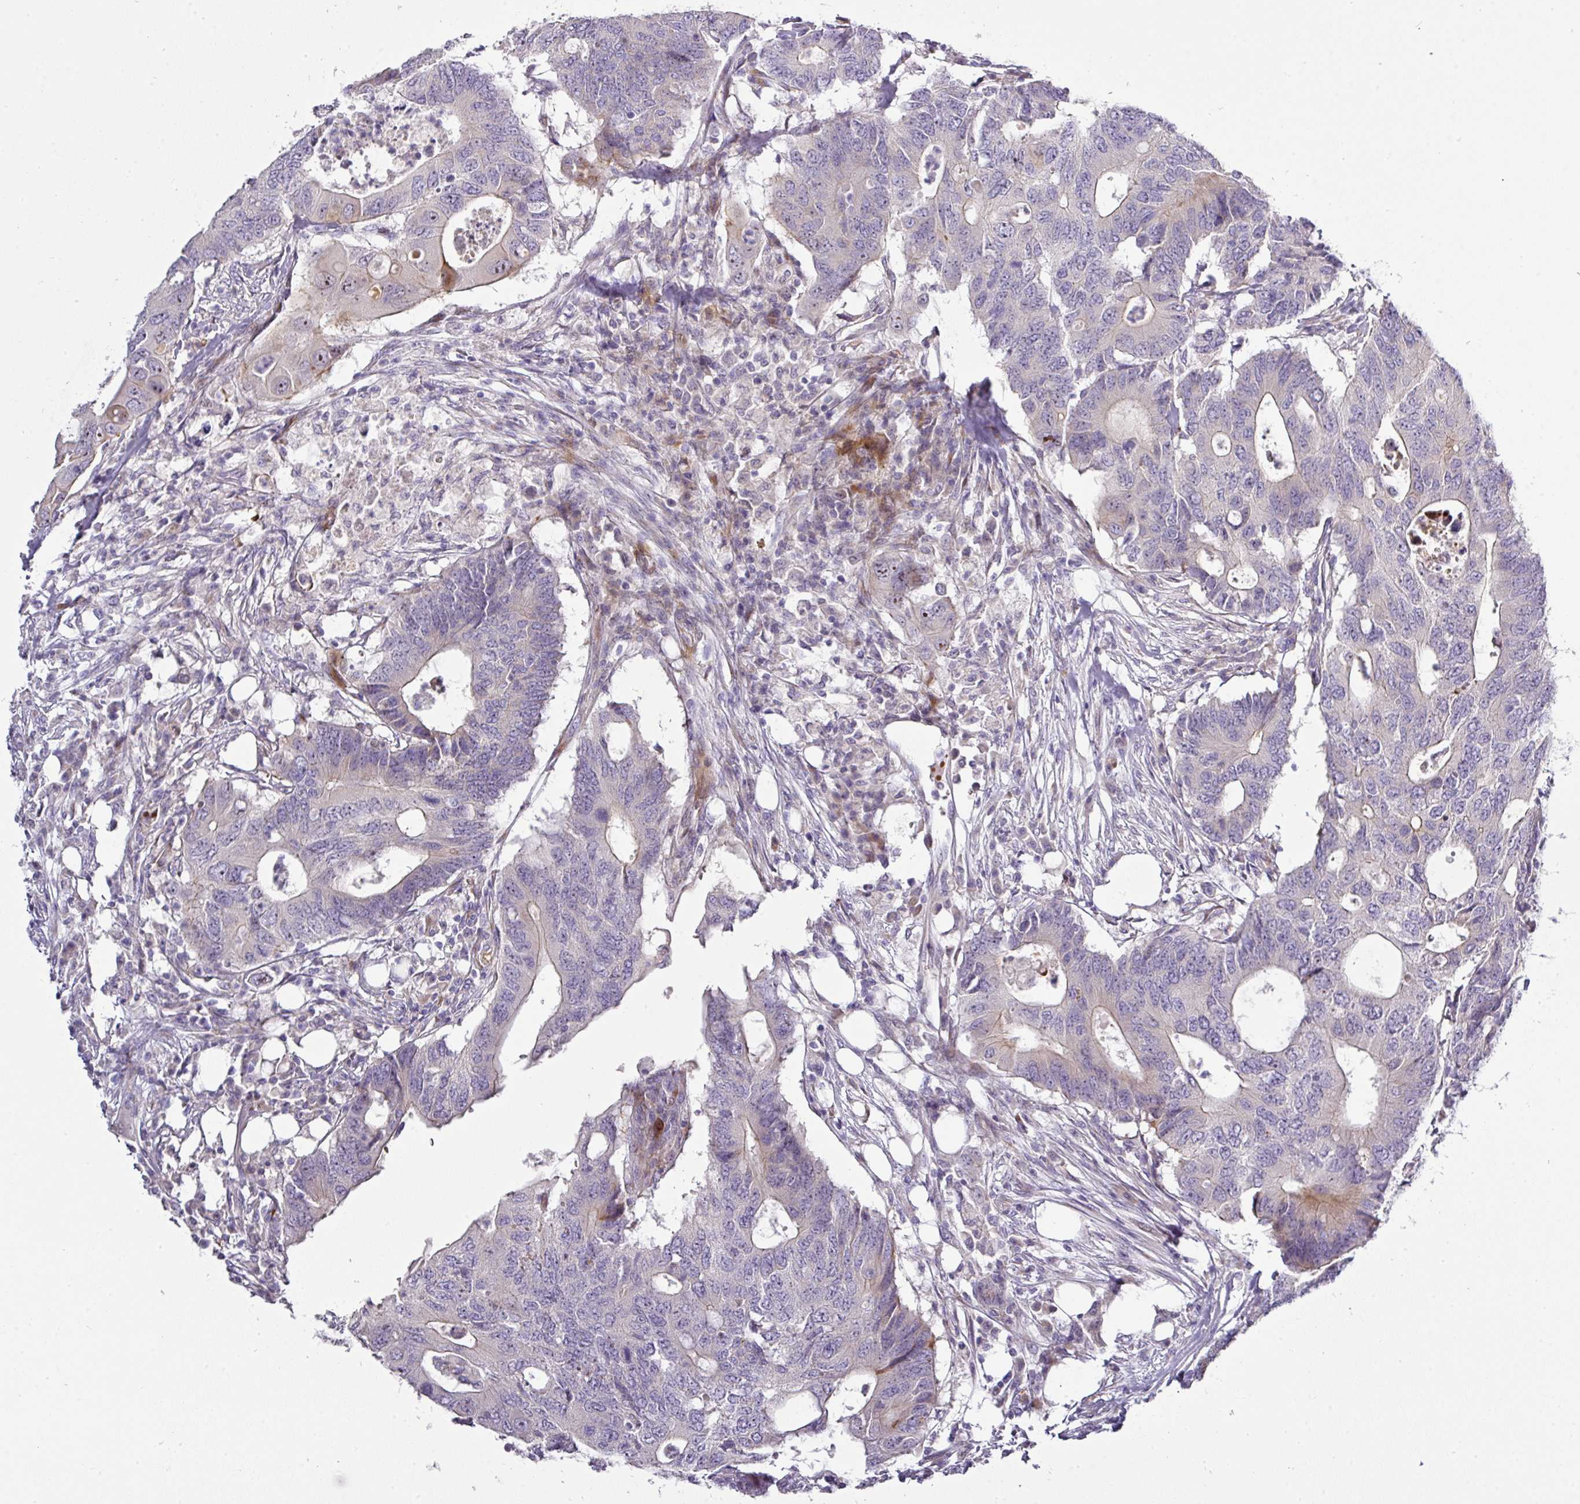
{"staining": {"intensity": "negative", "quantity": "none", "location": "none"}, "tissue": "colorectal cancer", "cell_type": "Tumor cells", "image_type": "cancer", "snomed": [{"axis": "morphology", "description": "Adenocarcinoma, NOS"}, {"axis": "topography", "description": "Colon"}], "caption": "An image of human colorectal cancer (adenocarcinoma) is negative for staining in tumor cells. (DAB IHC, high magnification).", "gene": "ATP6V1F", "patient": {"sex": "male", "age": 71}}